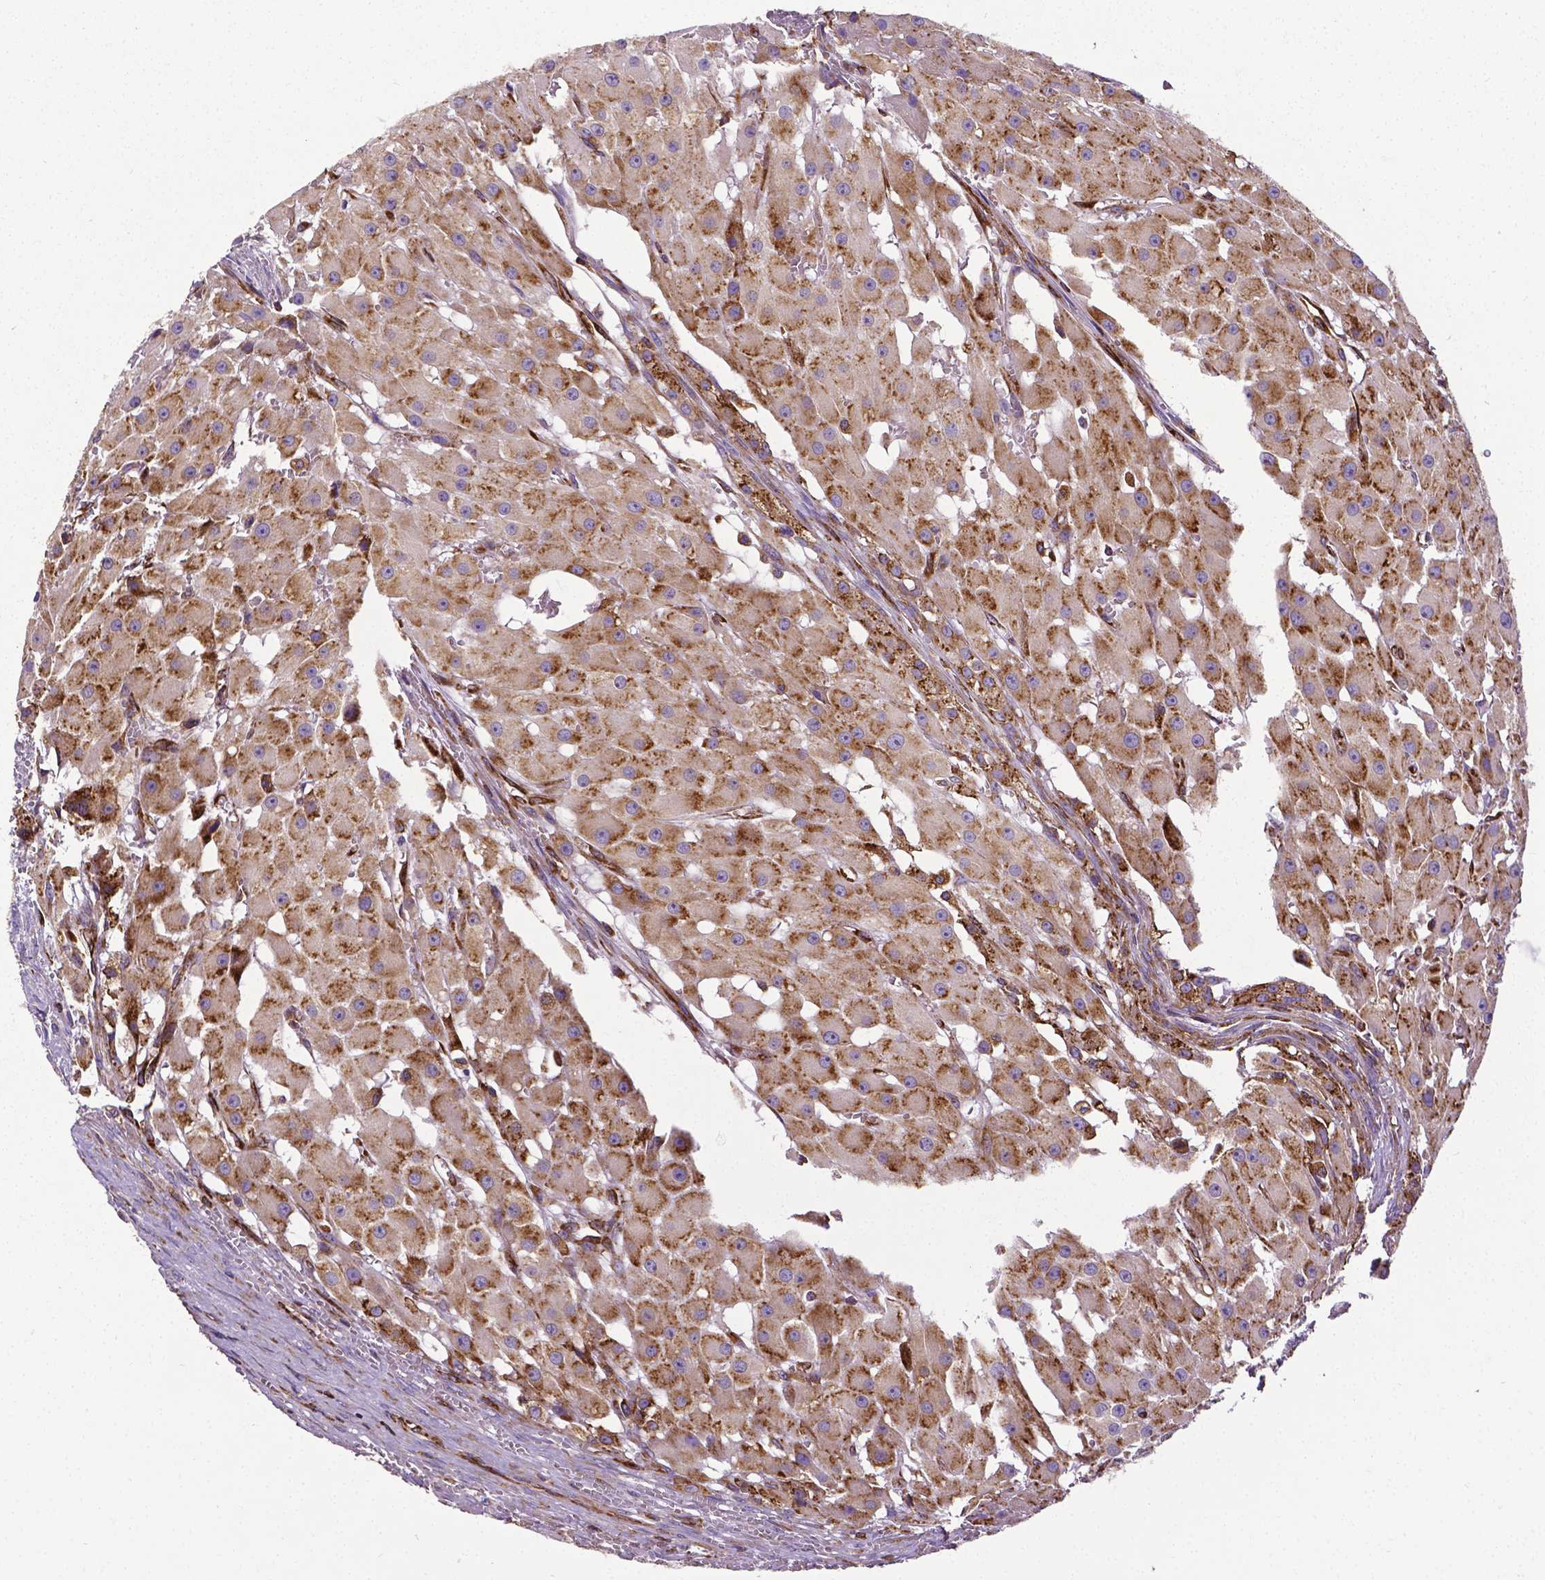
{"staining": {"intensity": "moderate", "quantity": ">75%", "location": "cytoplasmic/membranous"}, "tissue": "ovary", "cell_type": "Follicle cells", "image_type": "normal", "snomed": [{"axis": "morphology", "description": "Normal tissue, NOS"}, {"axis": "topography", "description": "Ovary"}], "caption": "About >75% of follicle cells in unremarkable ovary exhibit moderate cytoplasmic/membranous protein positivity as visualized by brown immunohistochemical staining.", "gene": "MTDH", "patient": {"sex": "female", "age": 37}}